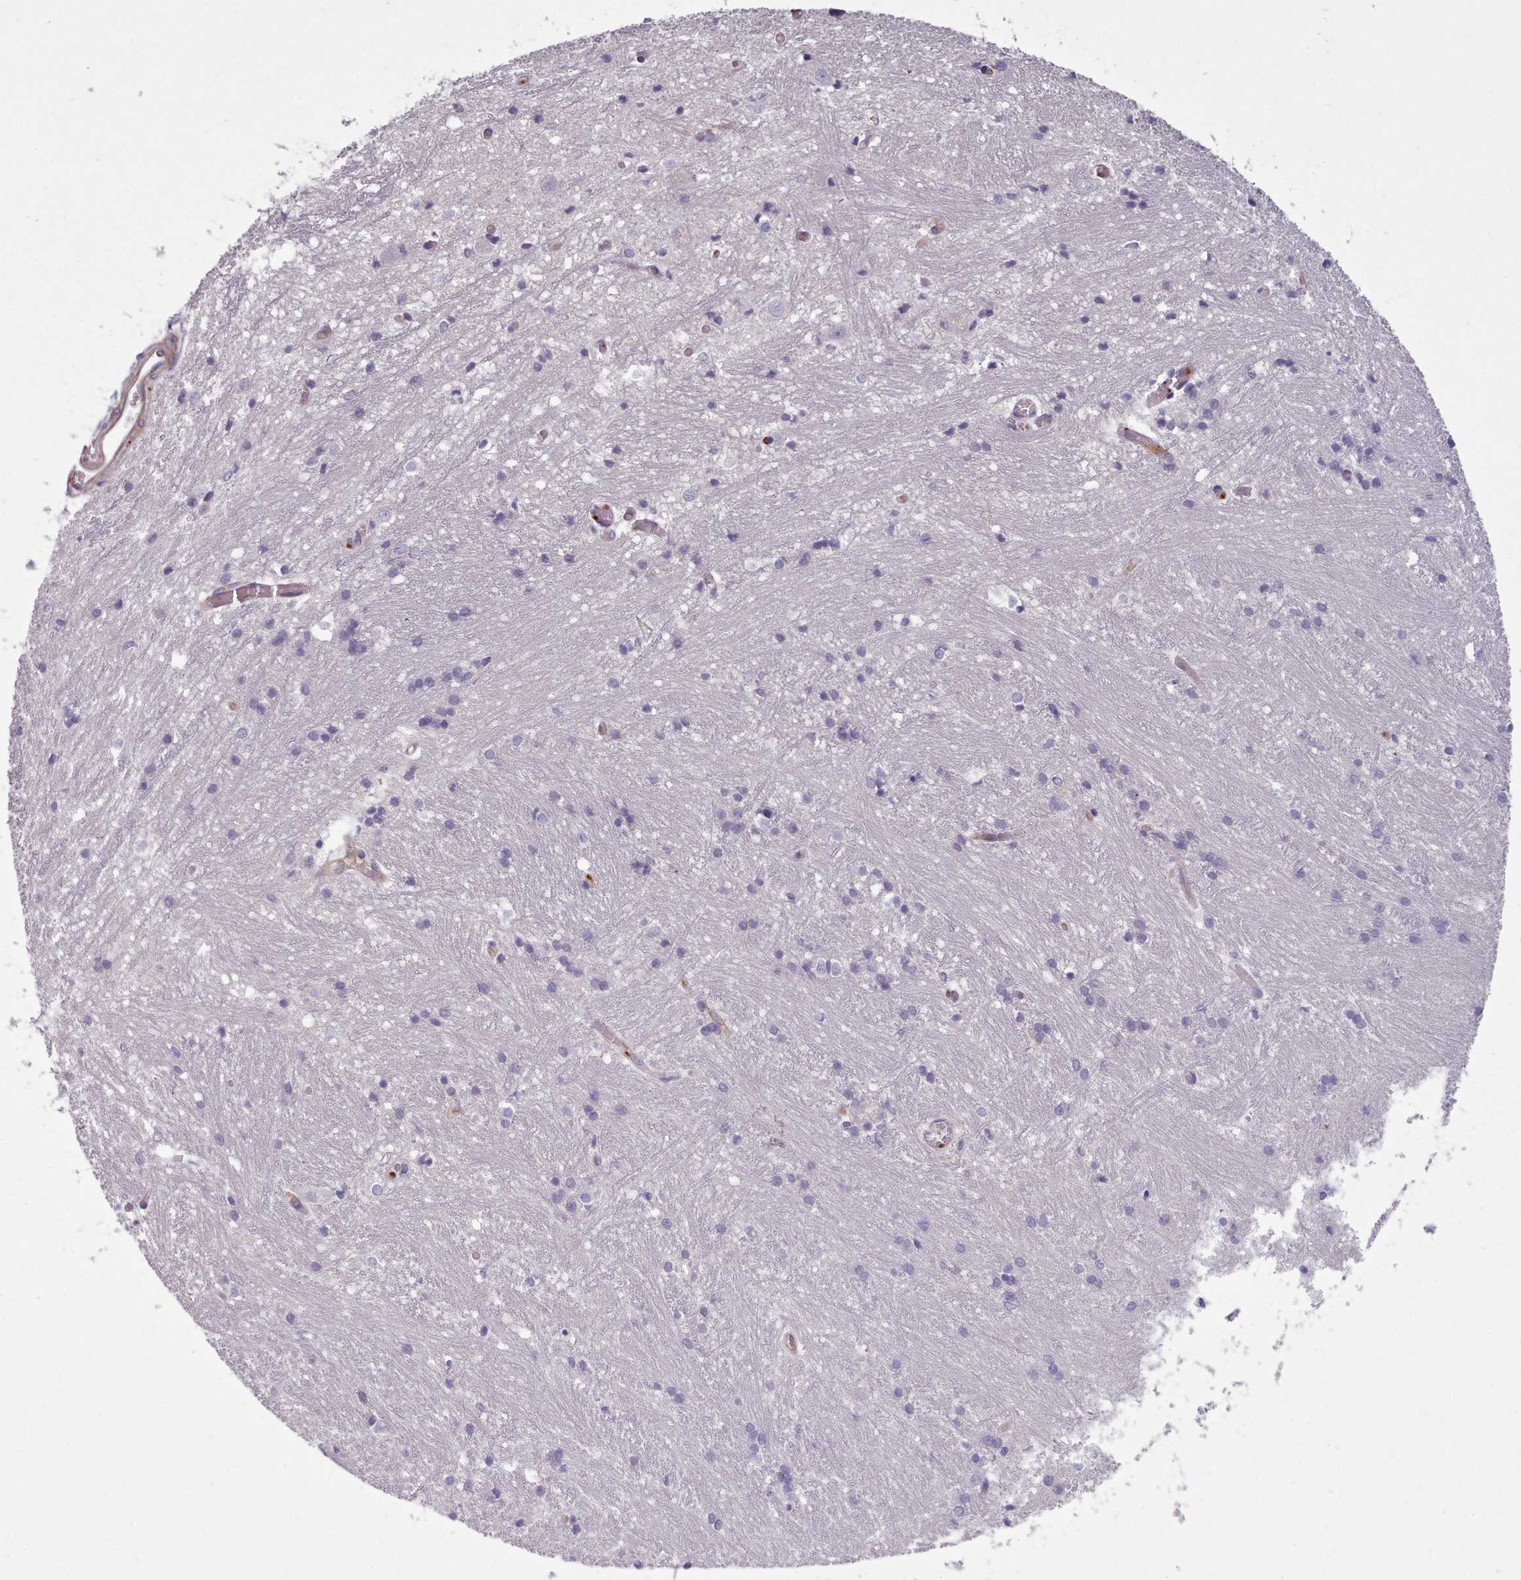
{"staining": {"intensity": "negative", "quantity": "none", "location": "none"}, "tissue": "caudate", "cell_type": "Glial cells", "image_type": "normal", "snomed": [{"axis": "morphology", "description": "Normal tissue, NOS"}, {"axis": "topography", "description": "Lateral ventricle wall"}], "caption": "Unremarkable caudate was stained to show a protein in brown. There is no significant staining in glial cells.", "gene": "CD300LF", "patient": {"sex": "male", "age": 37}}